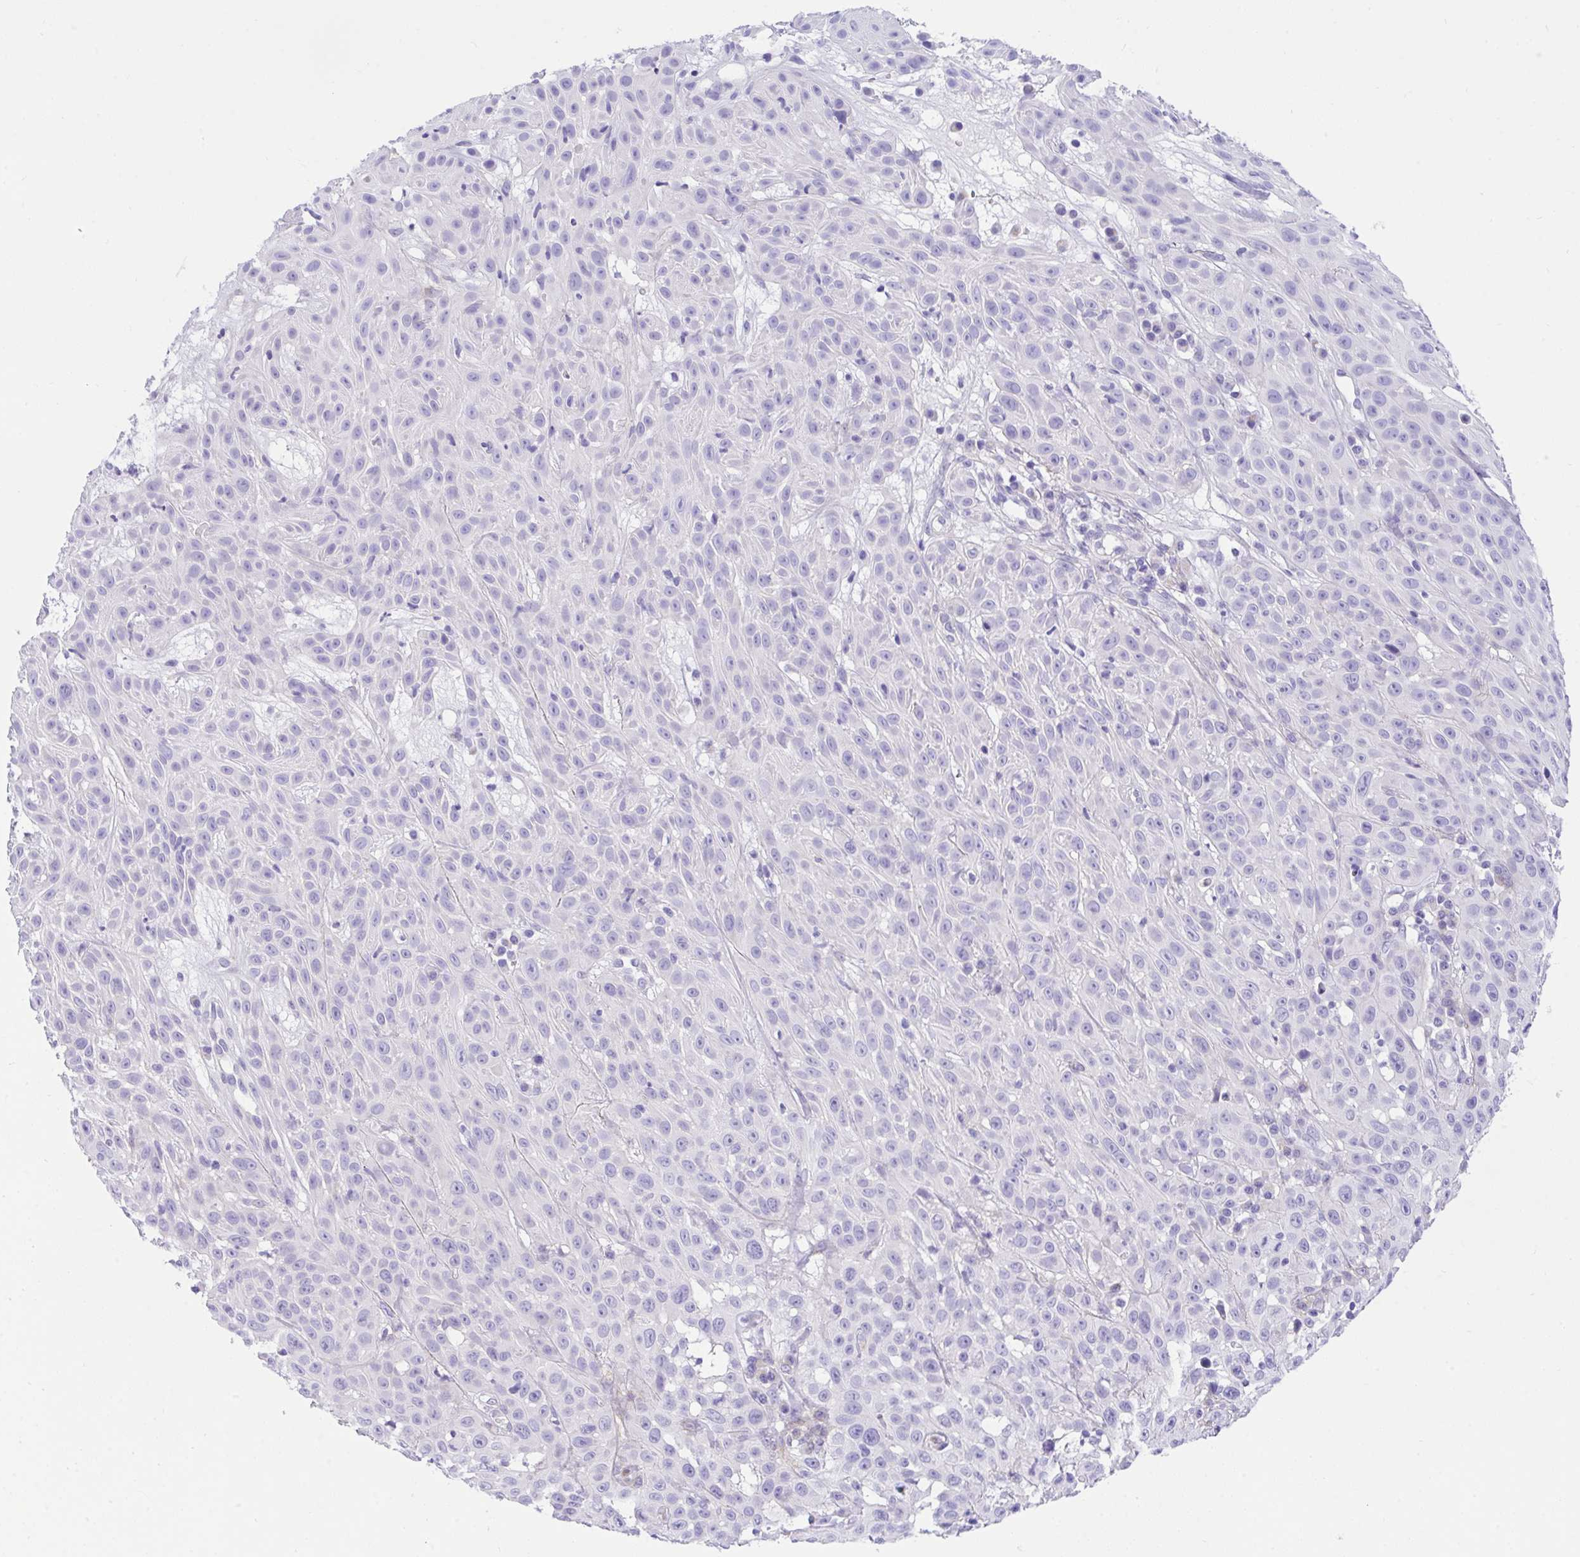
{"staining": {"intensity": "negative", "quantity": "none", "location": "none"}, "tissue": "skin cancer", "cell_type": "Tumor cells", "image_type": "cancer", "snomed": [{"axis": "morphology", "description": "Squamous cell carcinoma, NOS"}, {"axis": "topography", "description": "Skin"}], "caption": "DAB (3,3'-diaminobenzidine) immunohistochemical staining of human skin squamous cell carcinoma exhibits no significant staining in tumor cells.", "gene": "TLN2", "patient": {"sex": "male", "age": 82}}